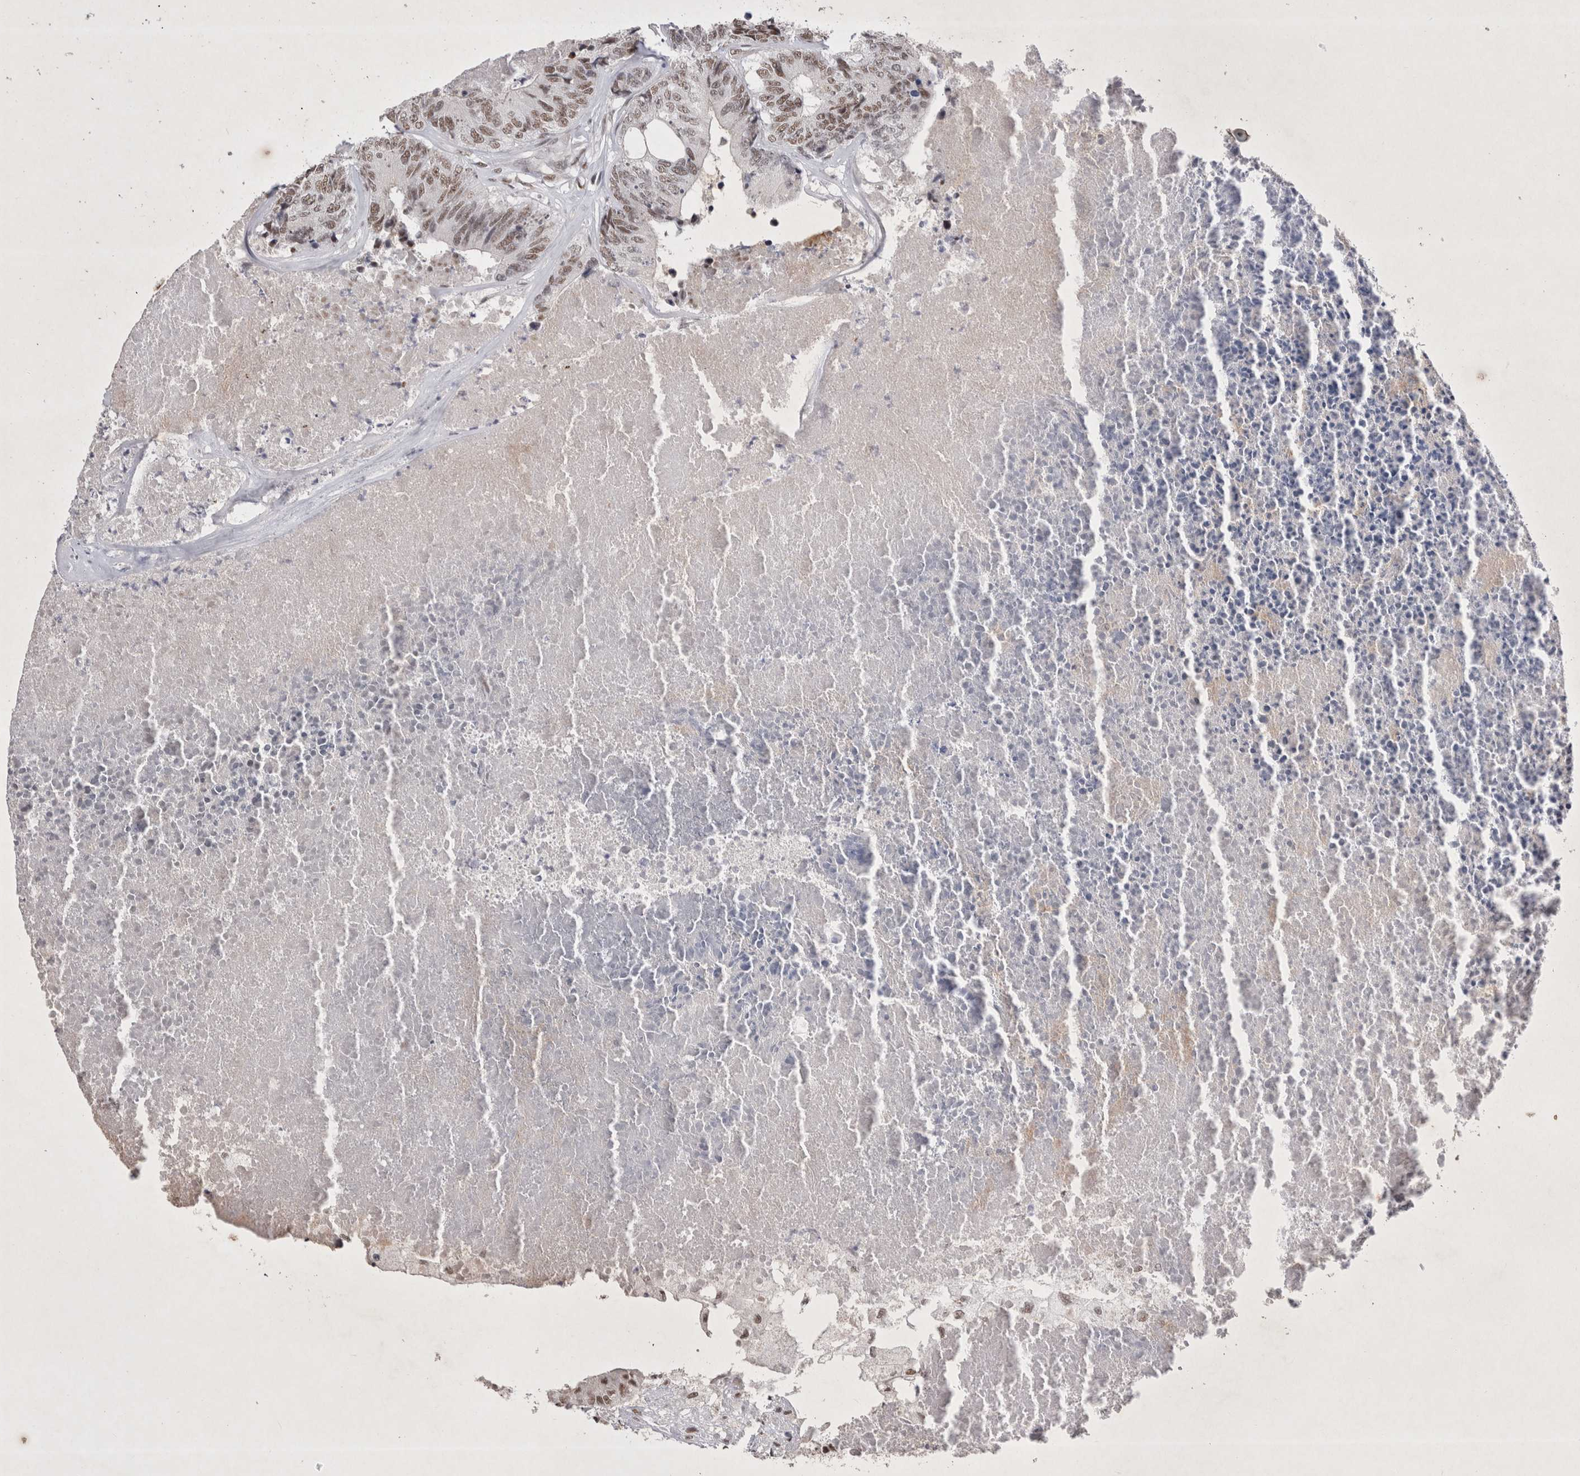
{"staining": {"intensity": "moderate", "quantity": "25%-75%", "location": "nuclear"}, "tissue": "colorectal cancer", "cell_type": "Tumor cells", "image_type": "cancer", "snomed": [{"axis": "morphology", "description": "Adenocarcinoma, NOS"}, {"axis": "topography", "description": "Colon"}], "caption": "Immunohistochemistry (IHC) image of human colorectal cancer (adenocarcinoma) stained for a protein (brown), which reveals medium levels of moderate nuclear positivity in approximately 25%-75% of tumor cells.", "gene": "RBM6", "patient": {"sex": "female", "age": 67}}